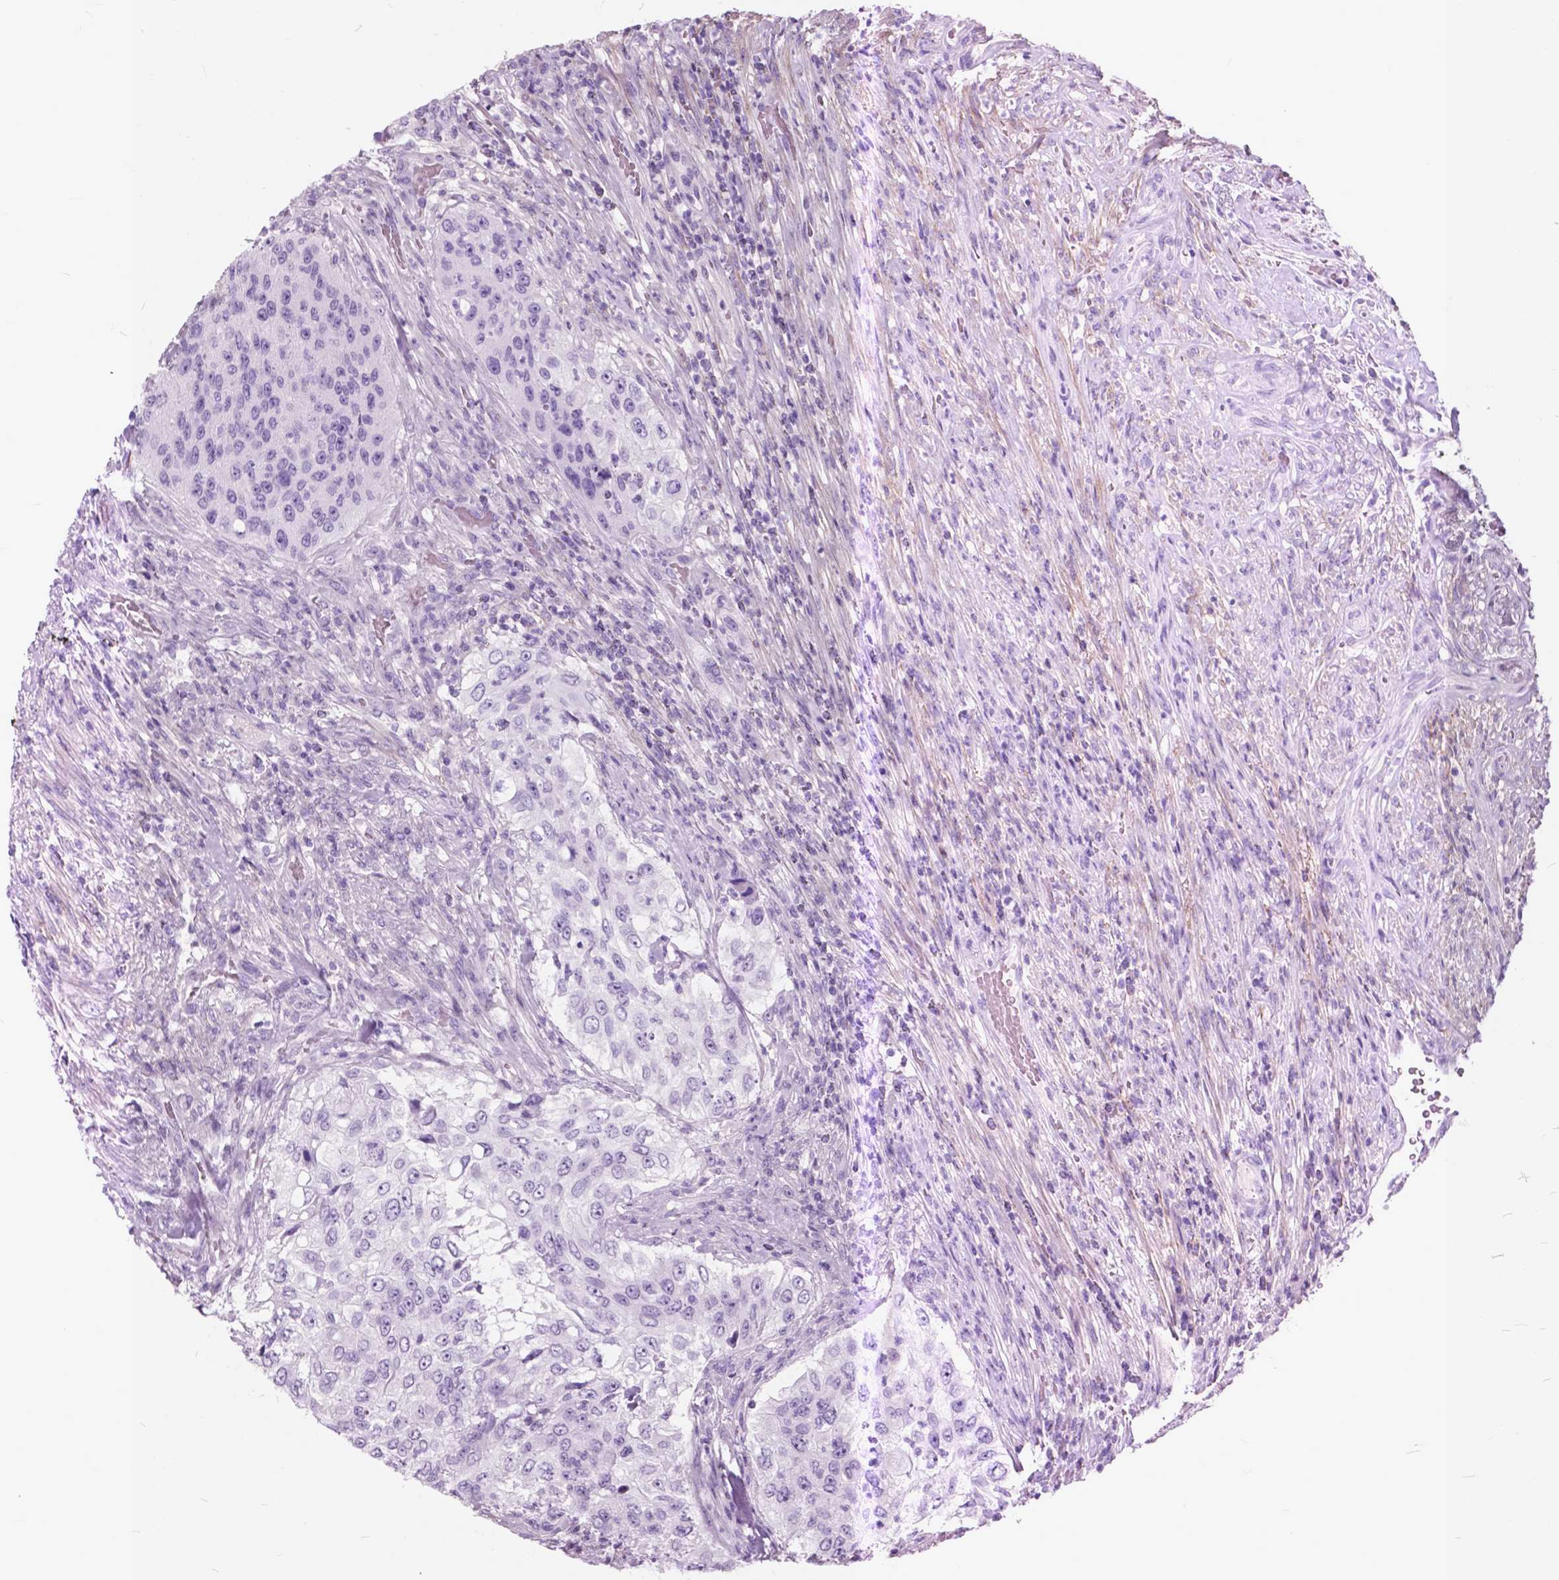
{"staining": {"intensity": "negative", "quantity": "none", "location": "none"}, "tissue": "urothelial cancer", "cell_type": "Tumor cells", "image_type": "cancer", "snomed": [{"axis": "morphology", "description": "Urothelial carcinoma, High grade"}, {"axis": "topography", "description": "Urinary bladder"}], "caption": "High power microscopy image of an immunohistochemistry (IHC) histopathology image of urothelial cancer, revealing no significant expression in tumor cells. (DAB IHC visualized using brightfield microscopy, high magnification).", "gene": "GDF9", "patient": {"sex": "female", "age": 60}}